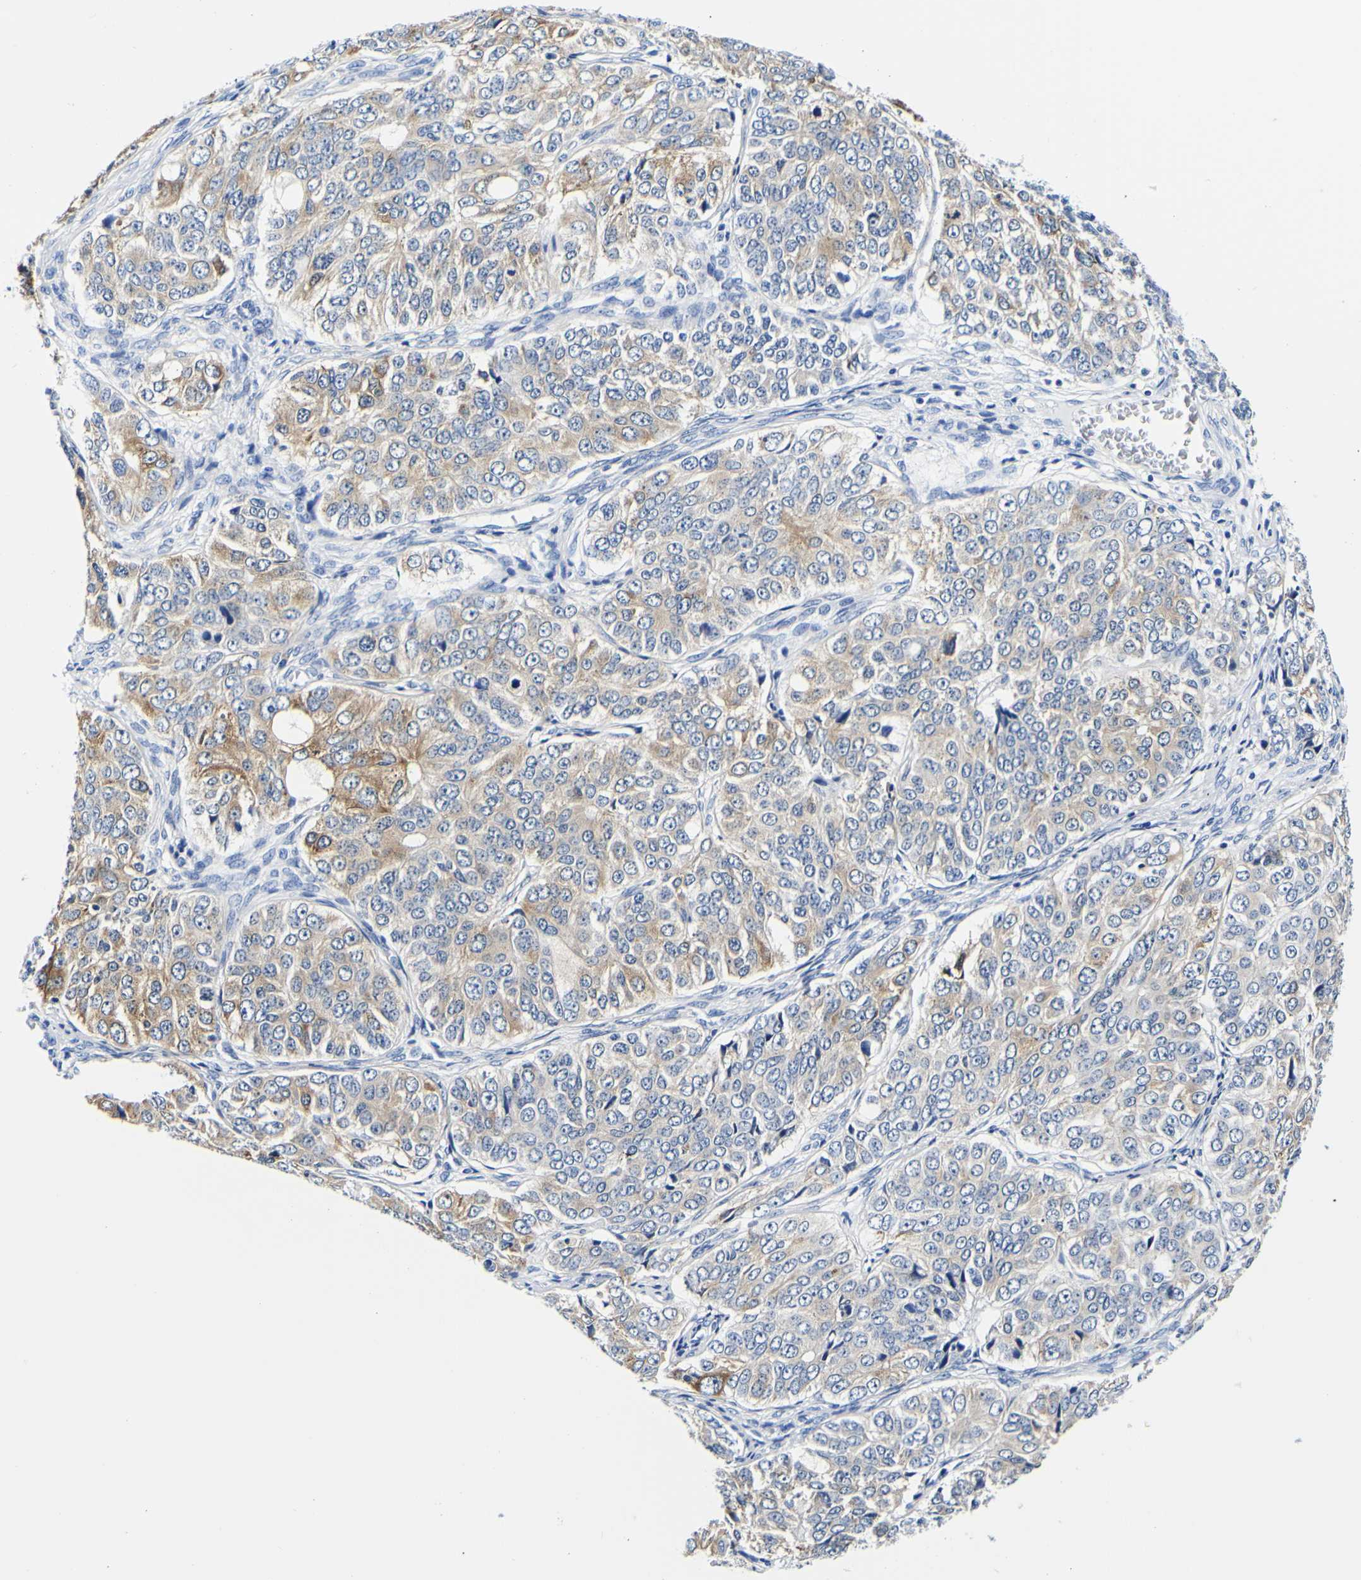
{"staining": {"intensity": "moderate", "quantity": "<25%", "location": "cytoplasmic/membranous"}, "tissue": "ovarian cancer", "cell_type": "Tumor cells", "image_type": "cancer", "snomed": [{"axis": "morphology", "description": "Carcinoma, endometroid"}, {"axis": "topography", "description": "Ovary"}], "caption": "Ovarian endometroid carcinoma stained for a protein (brown) reveals moderate cytoplasmic/membranous positive positivity in approximately <25% of tumor cells.", "gene": "P4HB", "patient": {"sex": "female", "age": 51}}